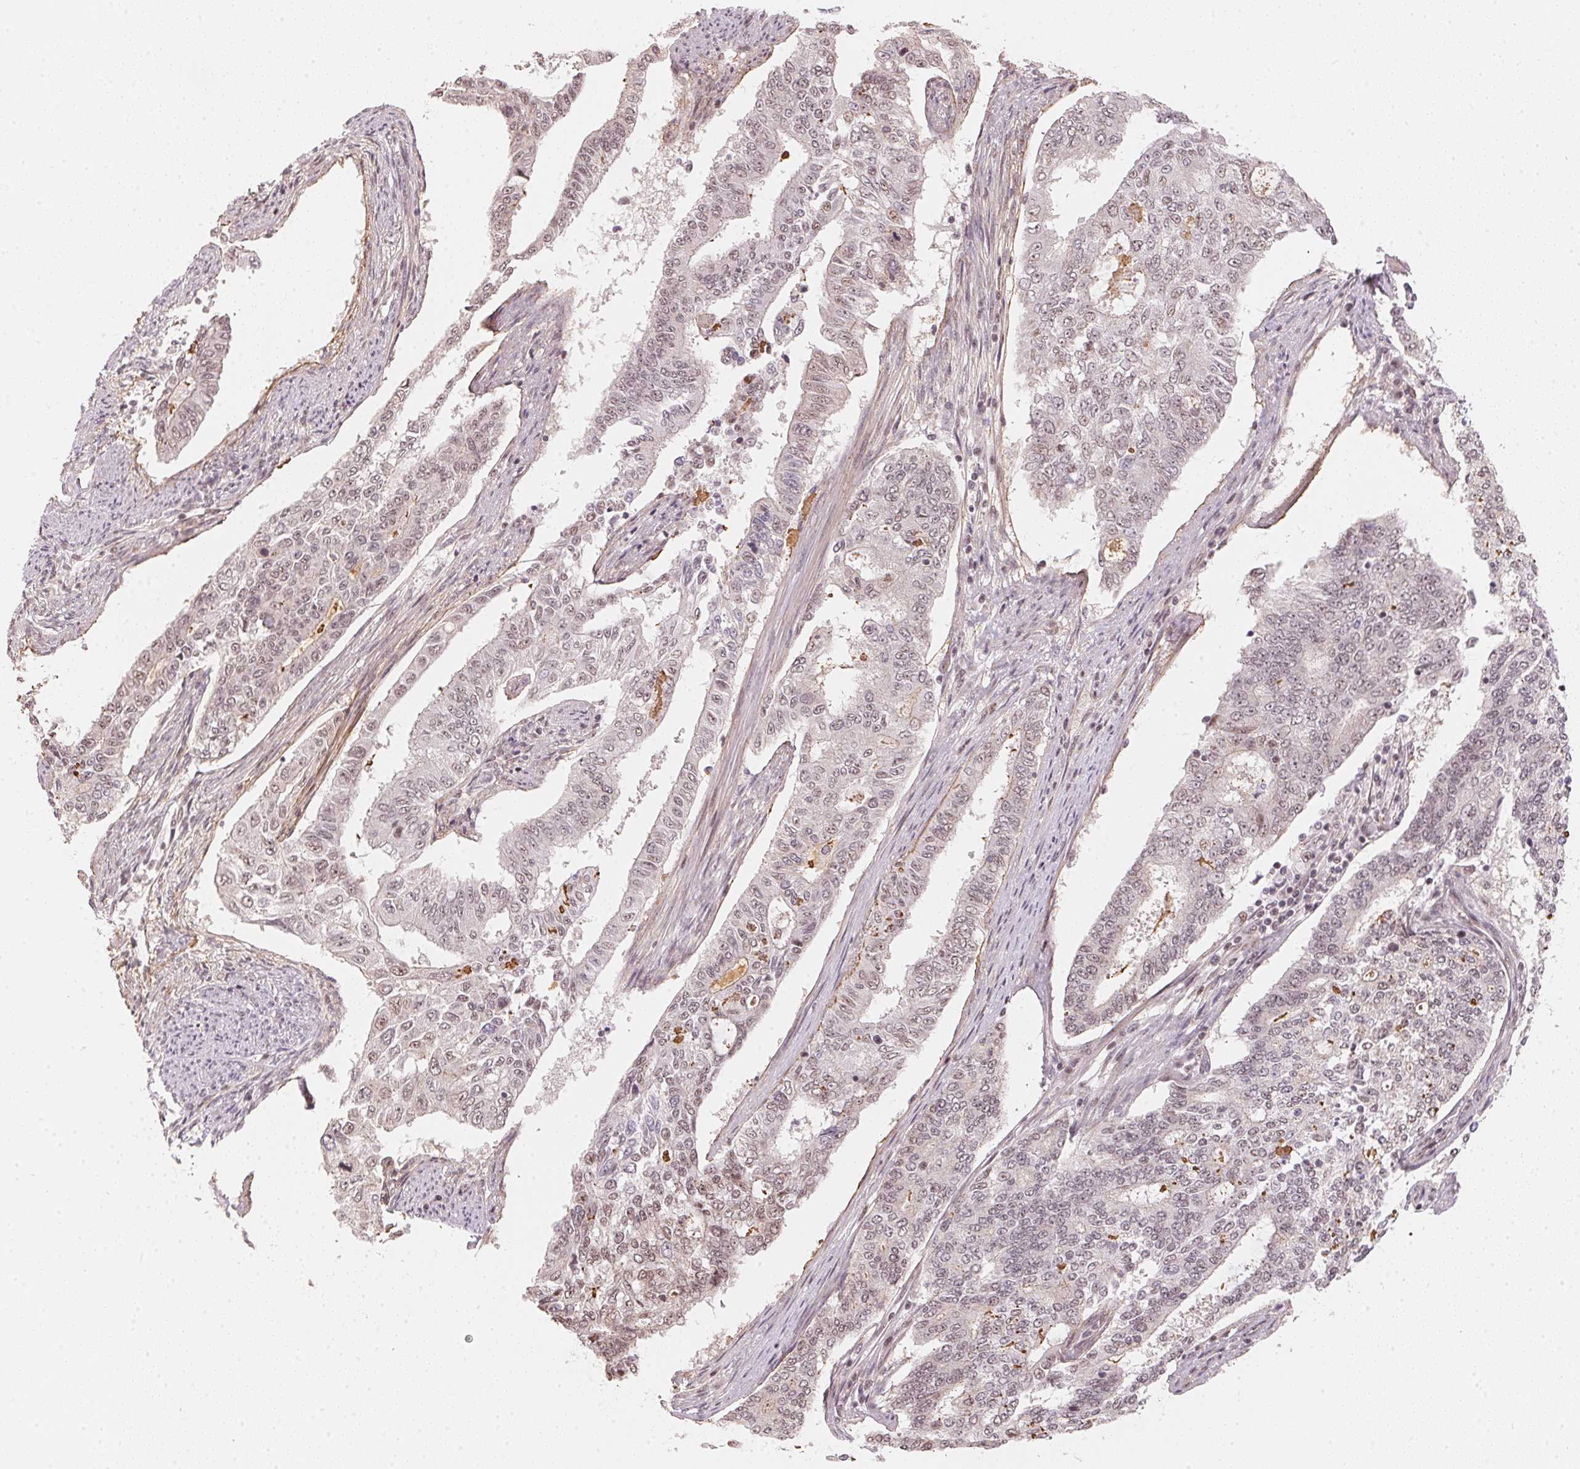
{"staining": {"intensity": "weak", "quantity": "<25%", "location": "nuclear"}, "tissue": "endometrial cancer", "cell_type": "Tumor cells", "image_type": "cancer", "snomed": [{"axis": "morphology", "description": "Adenocarcinoma, NOS"}, {"axis": "topography", "description": "Uterus"}], "caption": "Histopathology image shows no protein staining in tumor cells of adenocarcinoma (endometrial) tissue.", "gene": "KAT6A", "patient": {"sex": "female", "age": 59}}